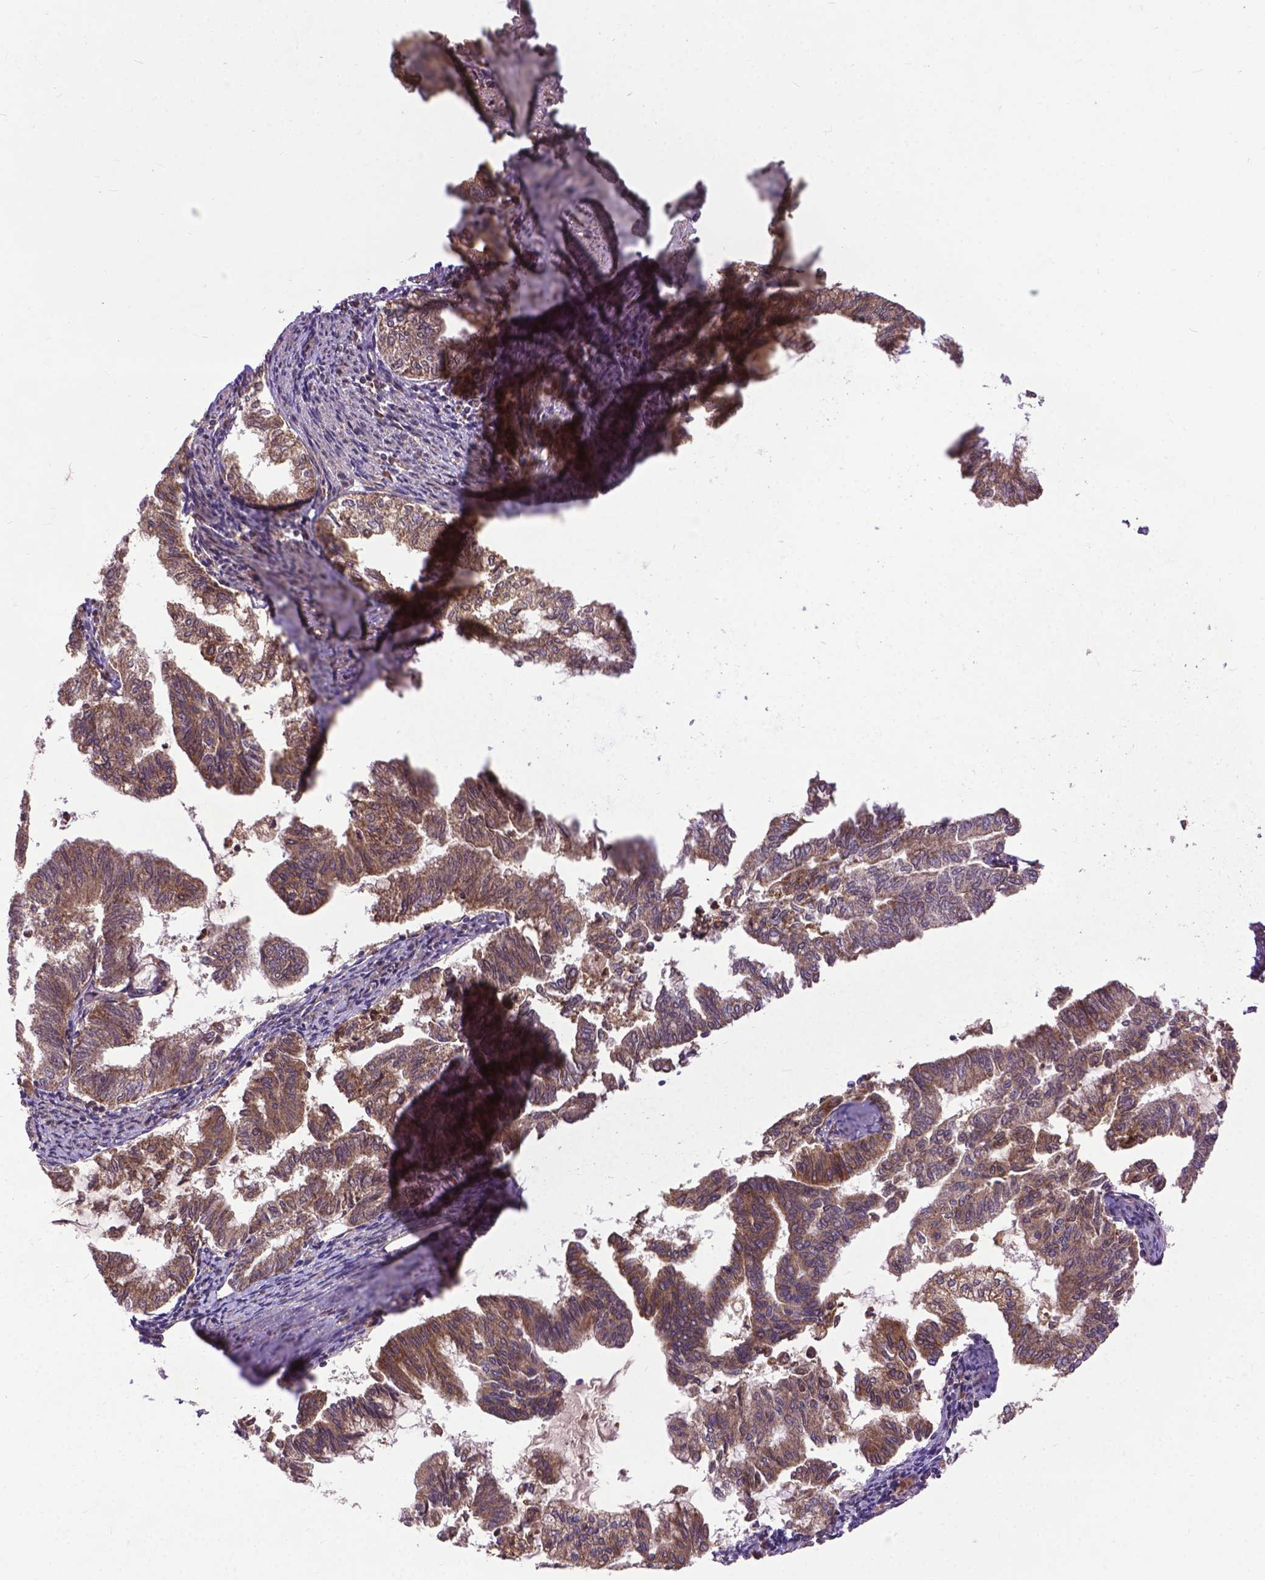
{"staining": {"intensity": "moderate", "quantity": ">75%", "location": "cytoplasmic/membranous"}, "tissue": "endometrial cancer", "cell_type": "Tumor cells", "image_type": "cancer", "snomed": [{"axis": "morphology", "description": "Adenocarcinoma, NOS"}, {"axis": "topography", "description": "Endometrium"}], "caption": "The micrograph demonstrates staining of adenocarcinoma (endometrial), revealing moderate cytoplasmic/membranous protein staining (brown color) within tumor cells. The staining was performed using DAB, with brown indicating positive protein expression. Nuclei are stained blue with hematoxylin.", "gene": "ZNF616", "patient": {"sex": "female", "age": 79}}